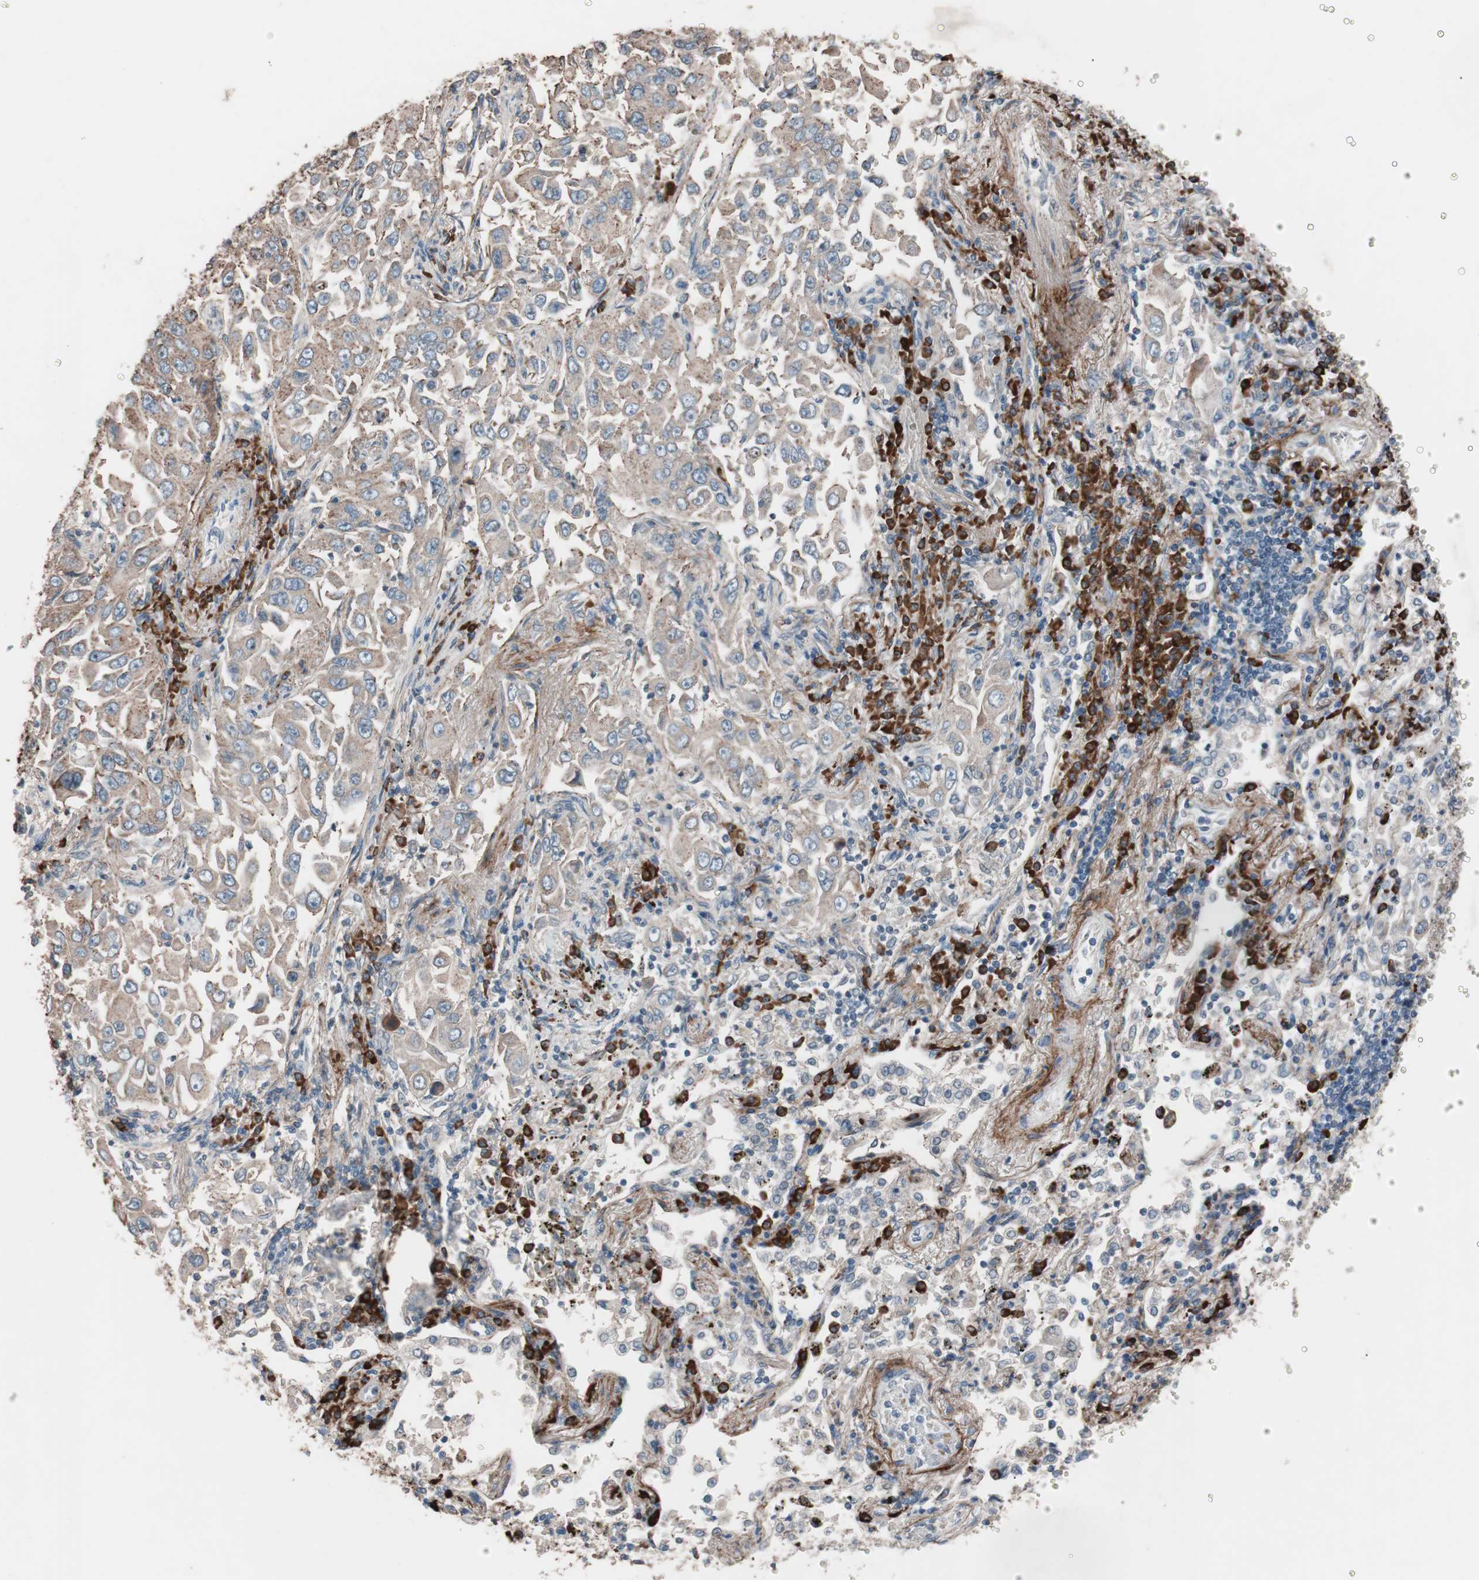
{"staining": {"intensity": "weak", "quantity": ">75%", "location": "cytoplasmic/membranous"}, "tissue": "lung cancer", "cell_type": "Tumor cells", "image_type": "cancer", "snomed": [{"axis": "morphology", "description": "Adenocarcinoma, NOS"}, {"axis": "topography", "description": "Lung"}], "caption": "Weak cytoplasmic/membranous protein expression is identified in approximately >75% of tumor cells in adenocarcinoma (lung). (DAB IHC with brightfield microscopy, high magnification).", "gene": "GRB7", "patient": {"sex": "male", "age": 84}}